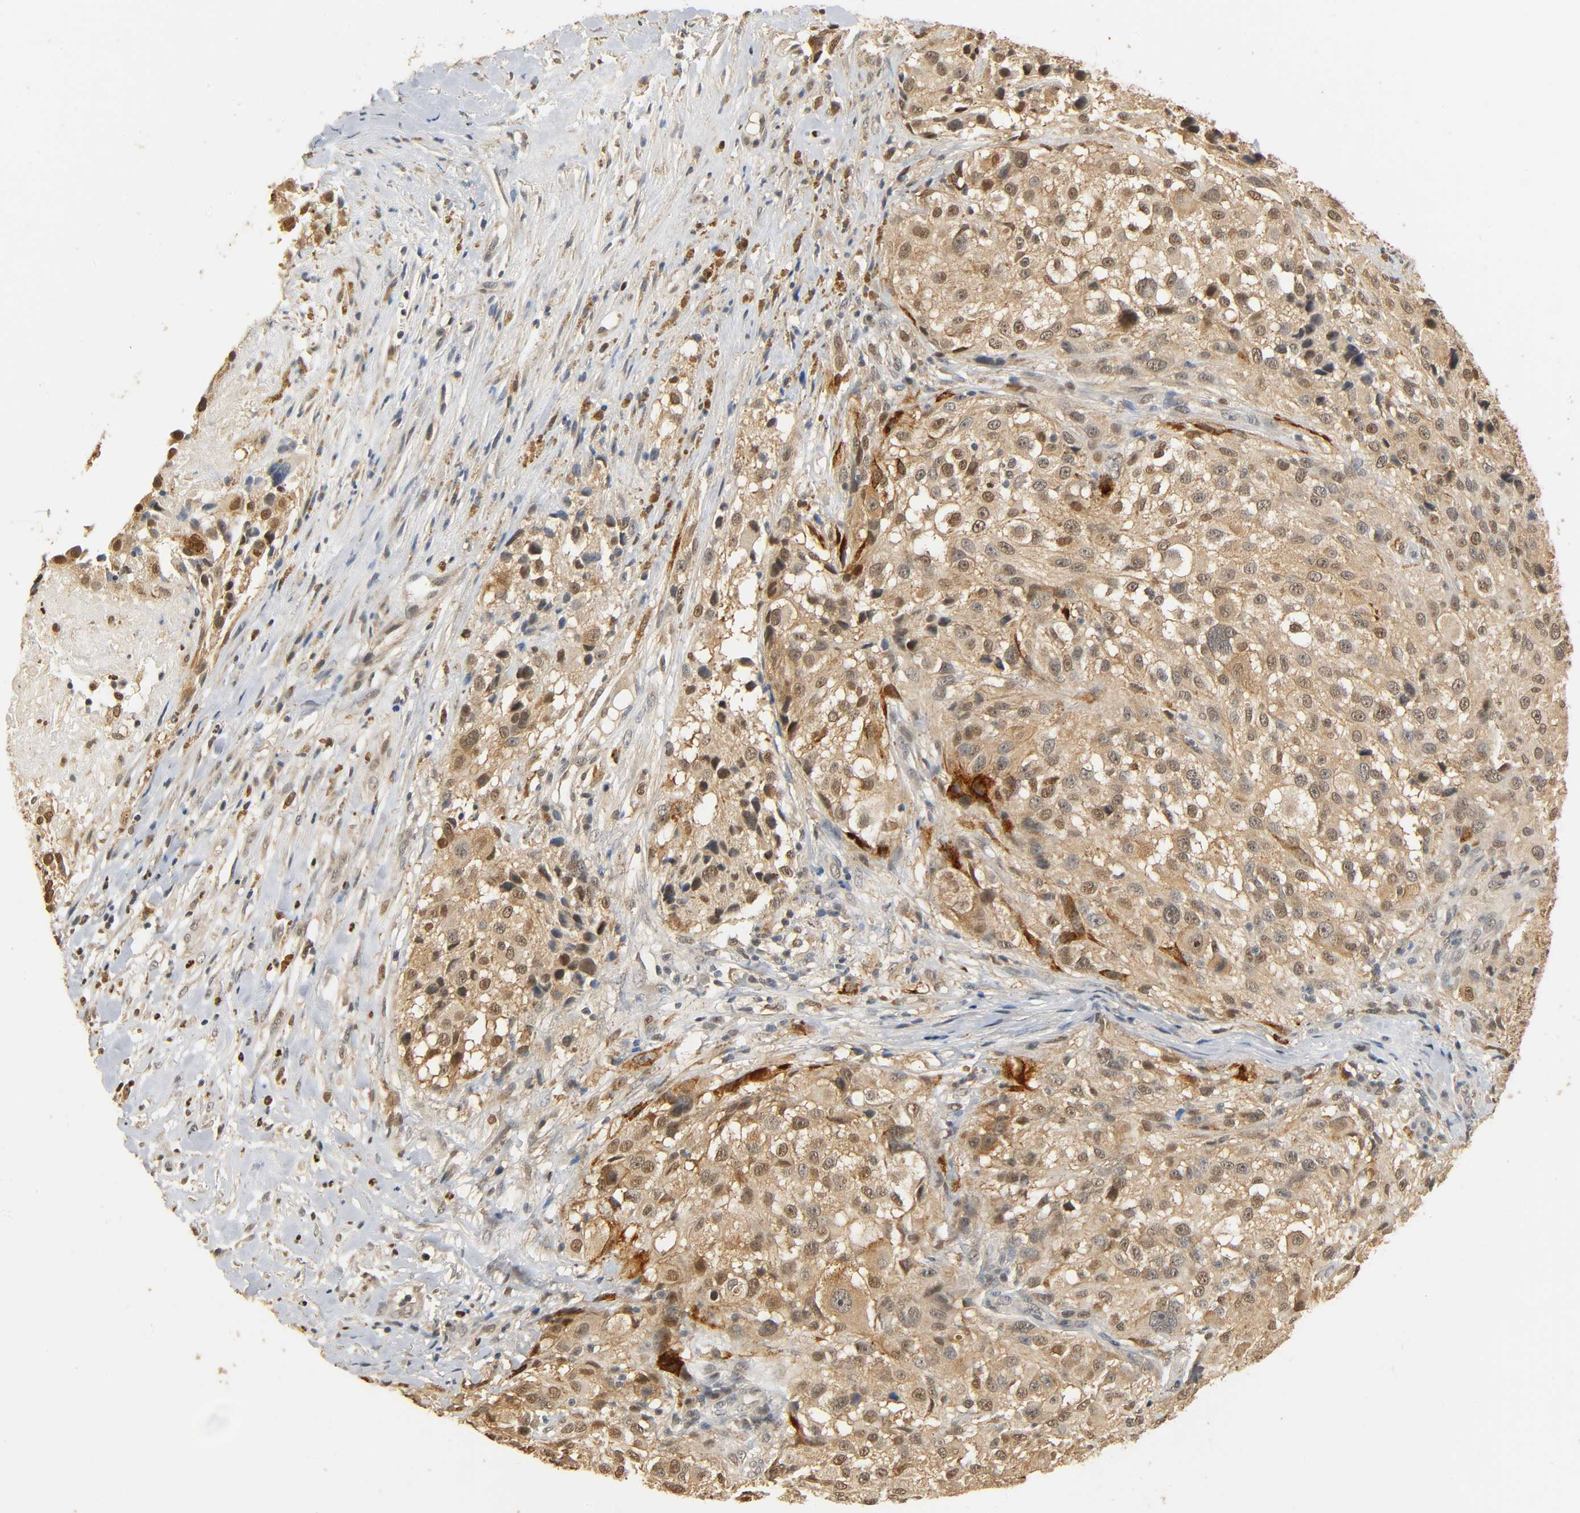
{"staining": {"intensity": "moderate", "quantity": ">75%", "location": "cytoplasmic/membranous,nuclear"}, "tissue": "melanoma", "cell_type": "Tumor cells", "image_type": "cancer", "snomed": [{"axis": "morphology", "description": "Necrosis, NOS"}, {"axis": "morphology", "description": "Malignant melanoma, NOS"}, {"axis": "topography", "description": "Skin"}], "caption": "A photomicrograph of human melanoma stained for a protein reveals moderate cytoplasmic/membranous and nuclear brown staining in tumor cells.", "gene": "ZFPM2", "patient": {"sex": "female", "age": 87}}